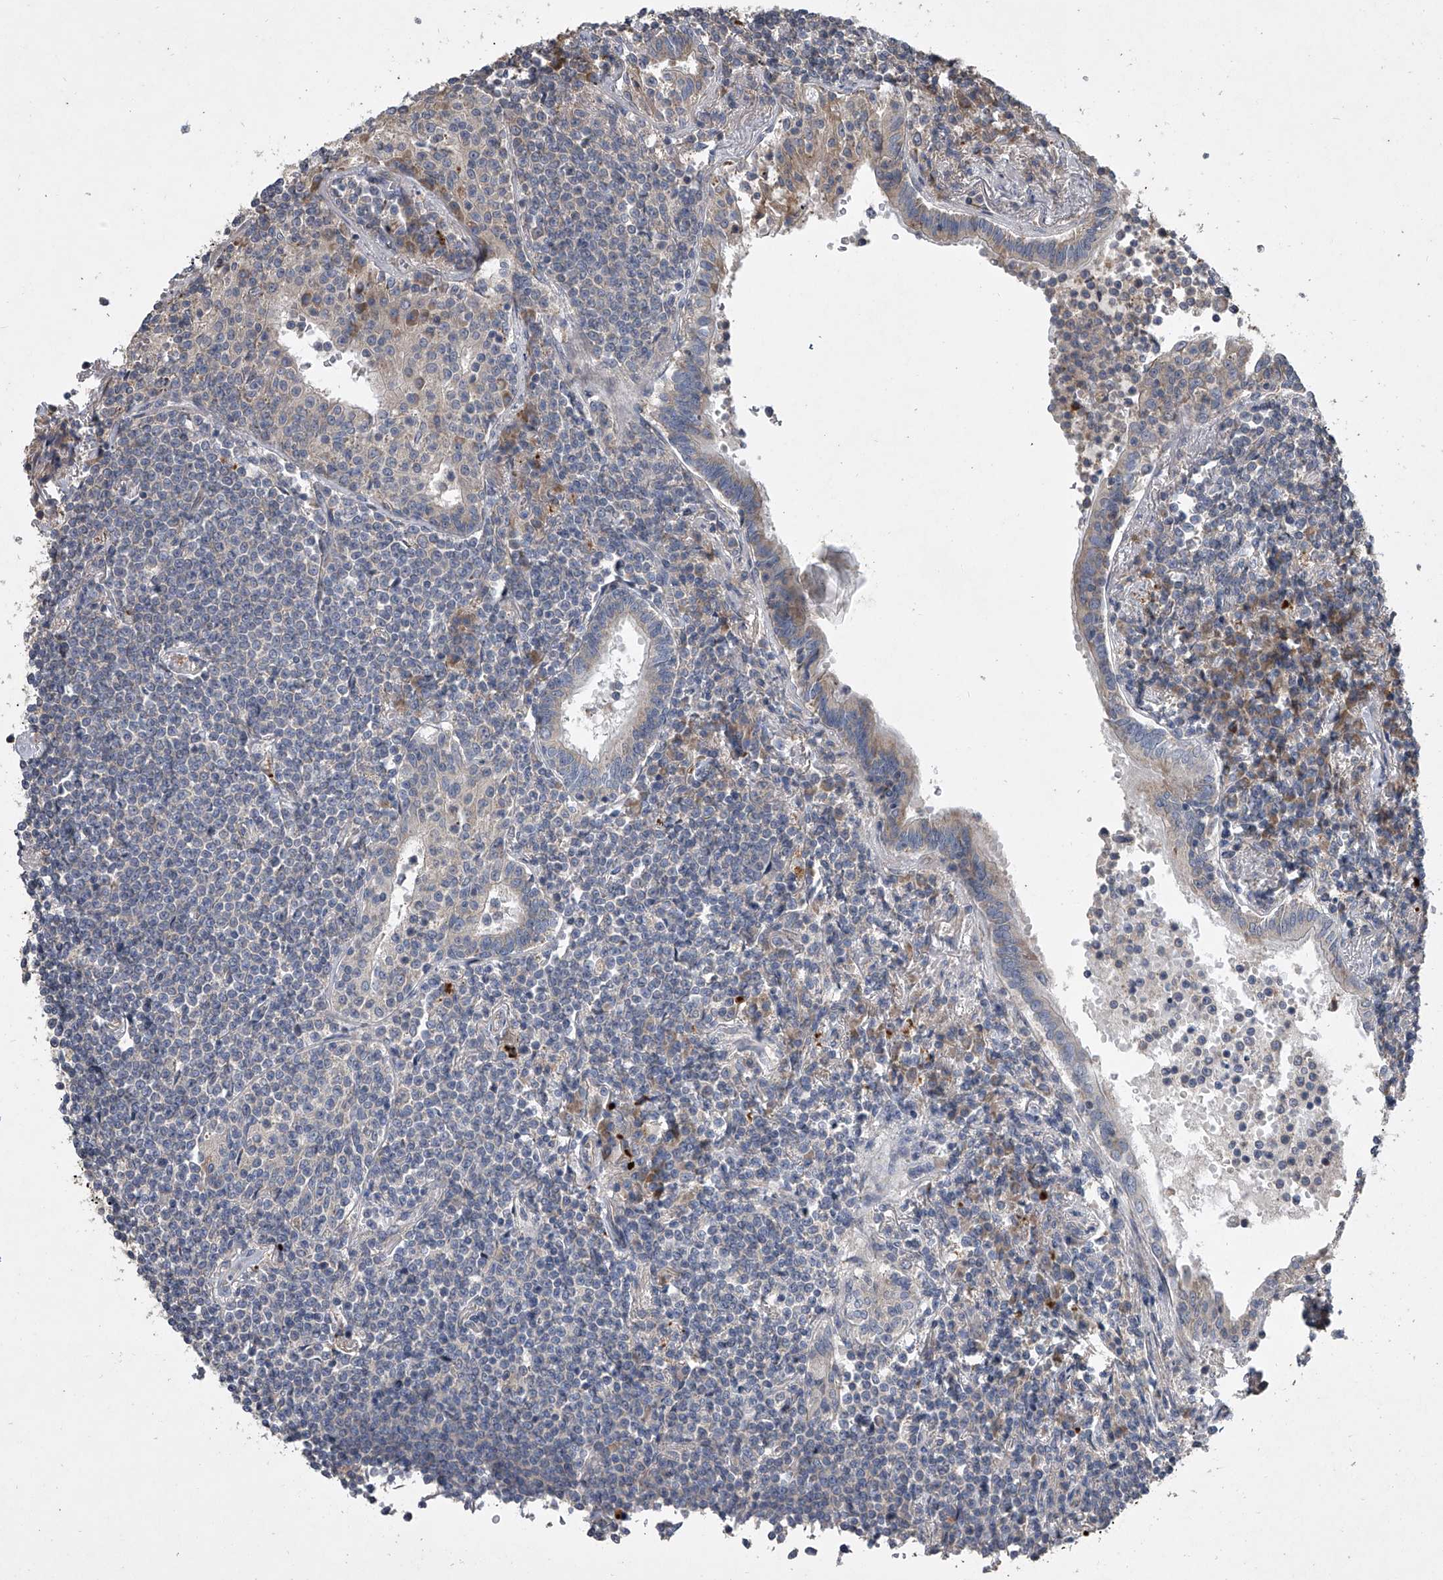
{"staining": {"intensity": "negative", "quantity": "none", "location": "none"}, "tissue": "lymphoma", "cell_type": "Tumor cells", "image_type": "cancer", "snomed": [{"axis": "morphology", "description": "Malignant lymphoma, non-Hodgkin's type, Low grade"}, {"axis": "topography", "description": "Lung"}], "caption": "A high-resolution micrograph shows IHC staining of lymphoma, which shows no significant staining in tumor cells. (Stains: DAB immunohistochemistry with hematoxylin counter stain, Microscopy: brightfield microscopy at high magnification).", "gene": "DOCK9", "patient": {"sex": "female", "age": 71}}